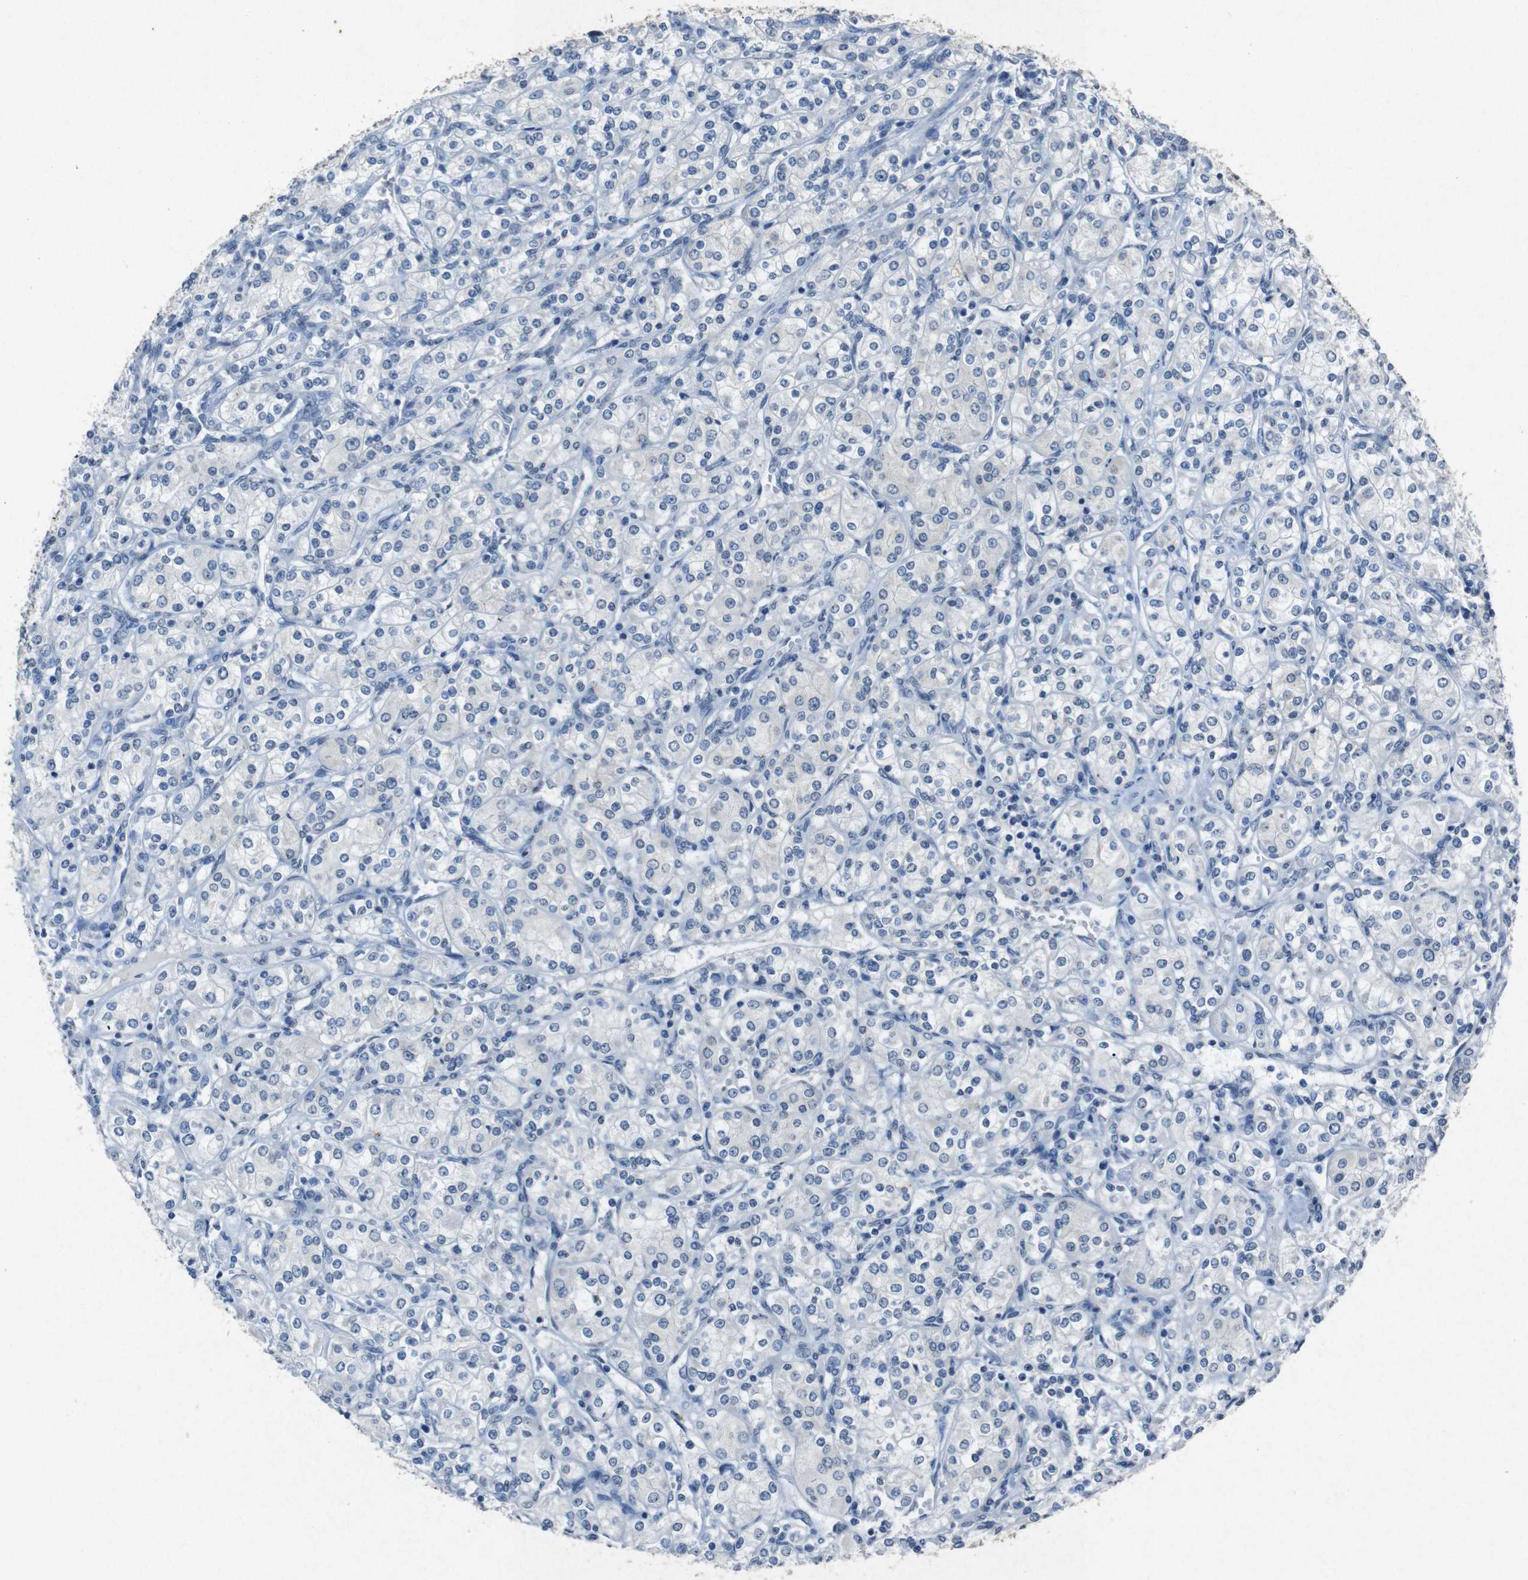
{"staining": {"intensity": "negative", "quantity": "none", "location": "none"}, "tissue": "renal cancer", "cell_type": "Tumor cells", "image_type": "cancer", "snomed": [{"axis": "morphology", "description": "Adenocarcinoma, NOS"}, {"axis": "topography", "description": "Kidney"}], "caption": "Tumor cells show no significant protein expression in renal adenocarcinoma.", "gene": "STBD1", "patient": {"sex": "male", "age": 77}}